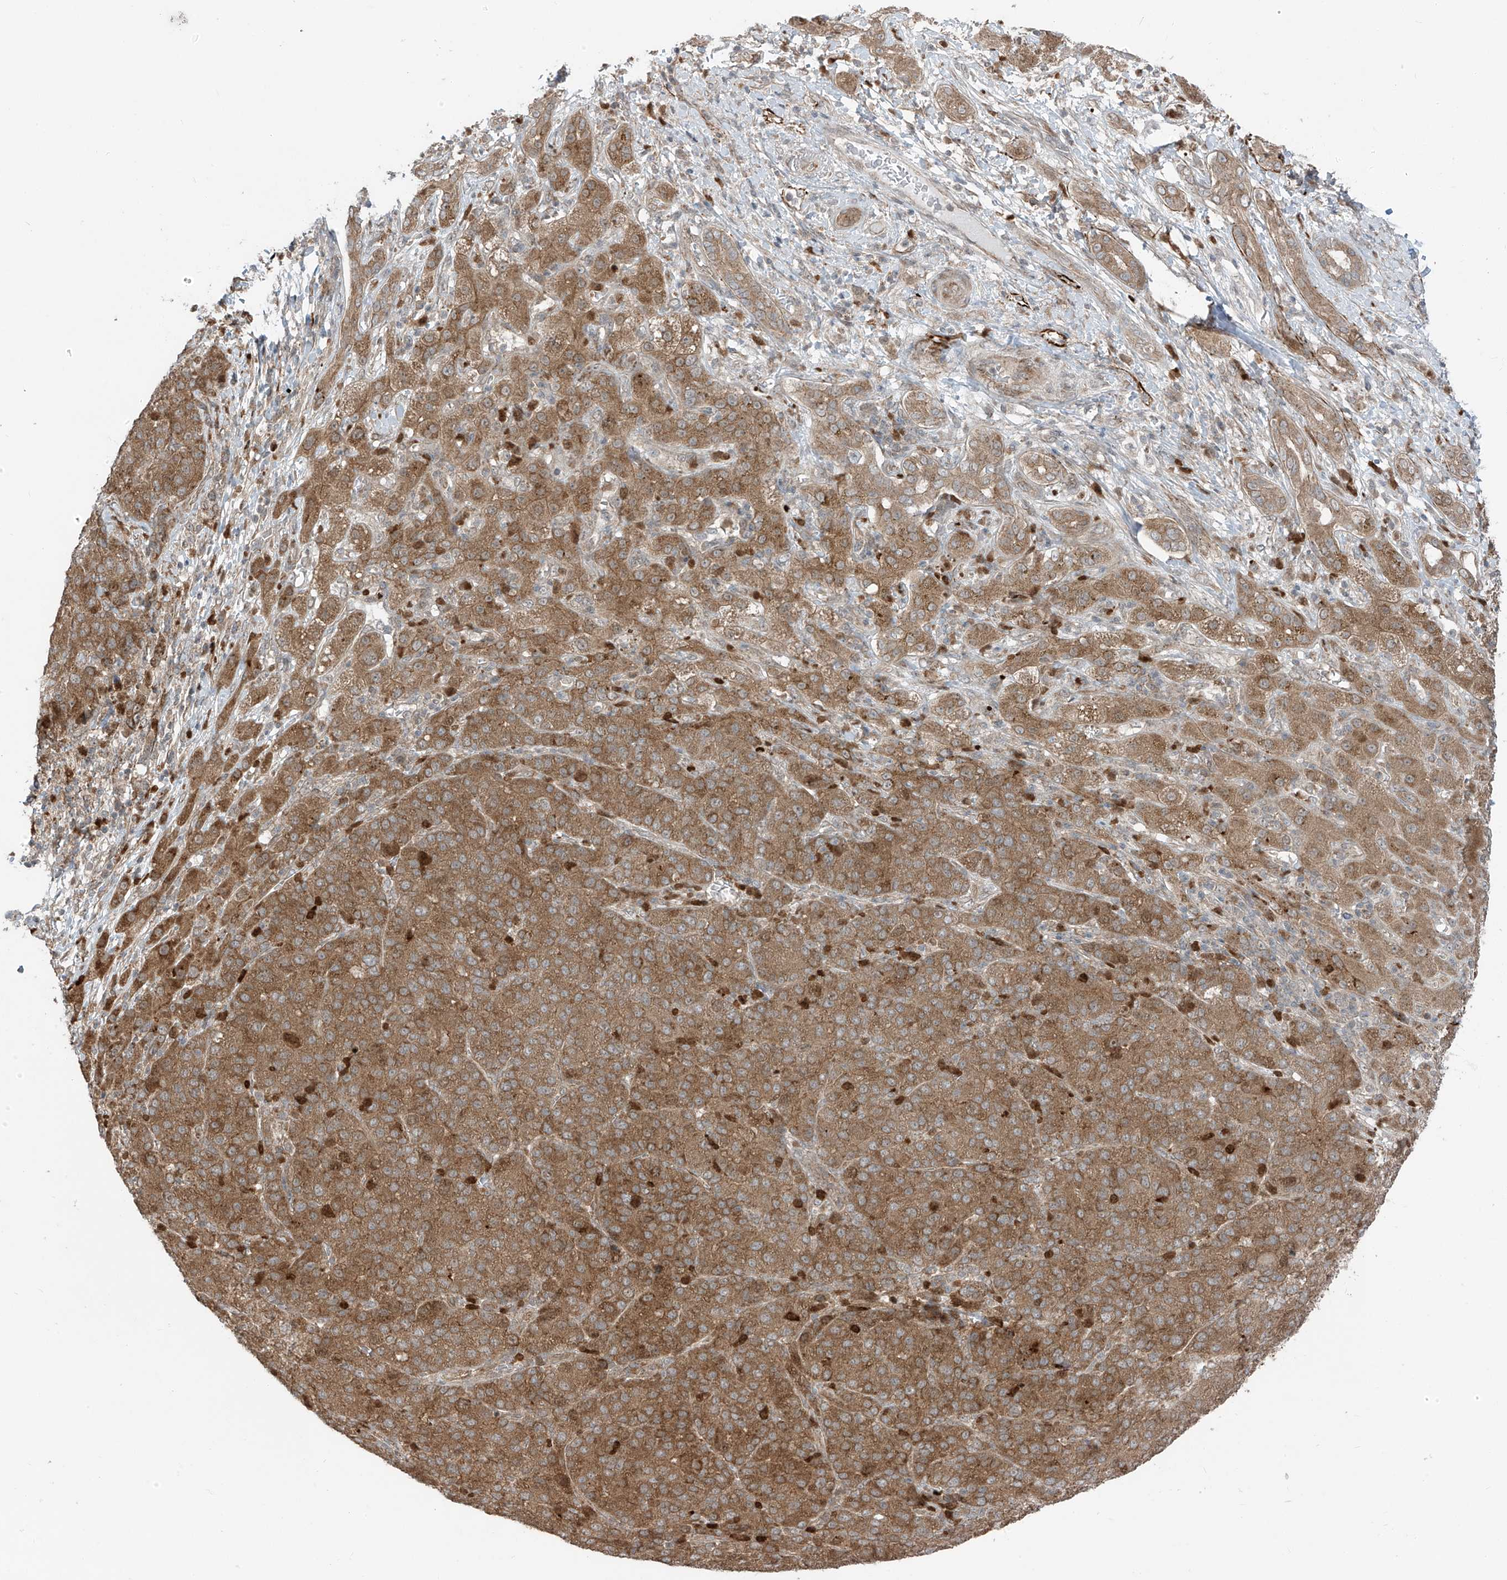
{"staining": {"intensity": "moderate", "quantity": ">75%", "location": "cytoplasmic/membranous"}, "tissue": "liver cancer", "cell_type": "Tumor cells", "image_type": "cancer", "snomed": [{"axis": "morphology", "description": "Carcinoma, Hepatocellular, NOS"}, {"axis": "topography", "description": "Liver"}], "caption": "Liver hepatocellular carcinoma stained with DAB (3,3'-diaminobenzidine) immunohistochemistry (IHC) demonstrates medium levels of moderate cytoplasmic/membranous positivity in approximately >75% of tumor cells.", "gene": "PDE11A", "patient": {"sex": "male", "age": 65}}